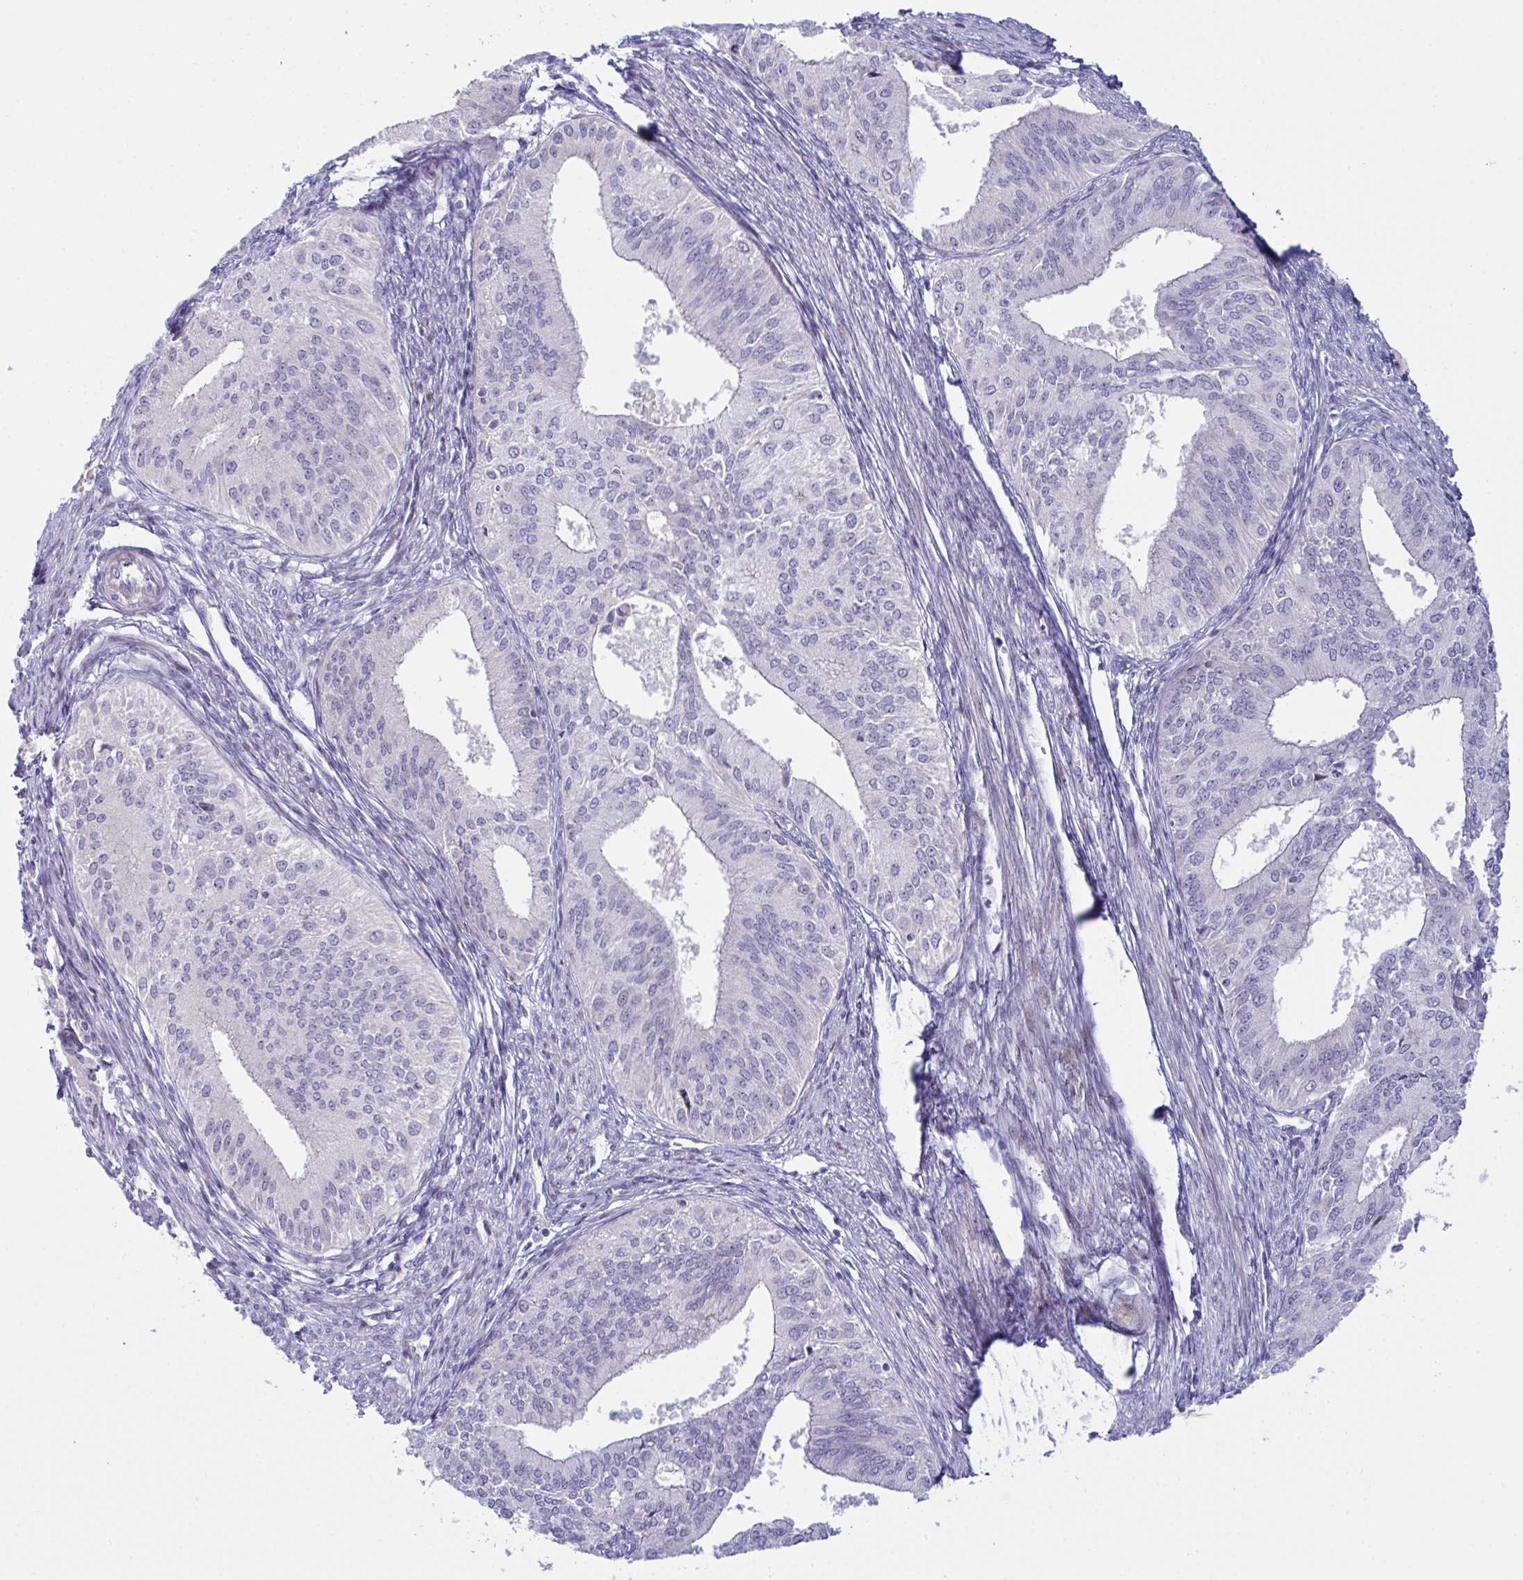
{"staining": {"intensity": "negative", "quantity": "none", "location": "none"}, "tissue": "endometrial cancer", "cell_type": "Tumor cells", "image_type": "cancer", "snomed": [{"axis": "morphology", "description": "Adenocarcinoma, NOS"}, {"axis": "topography", "description": "Endometrium"}], "caption": "Immunohistochemistry micrograph of neoplastic tissue: endometrial cancer (adenocarcinoma) stained with DAB displays no significant protein positivity in tumor cells.", "gene": "ZNF713", "patient": {"sex": "female", "age": 50}}